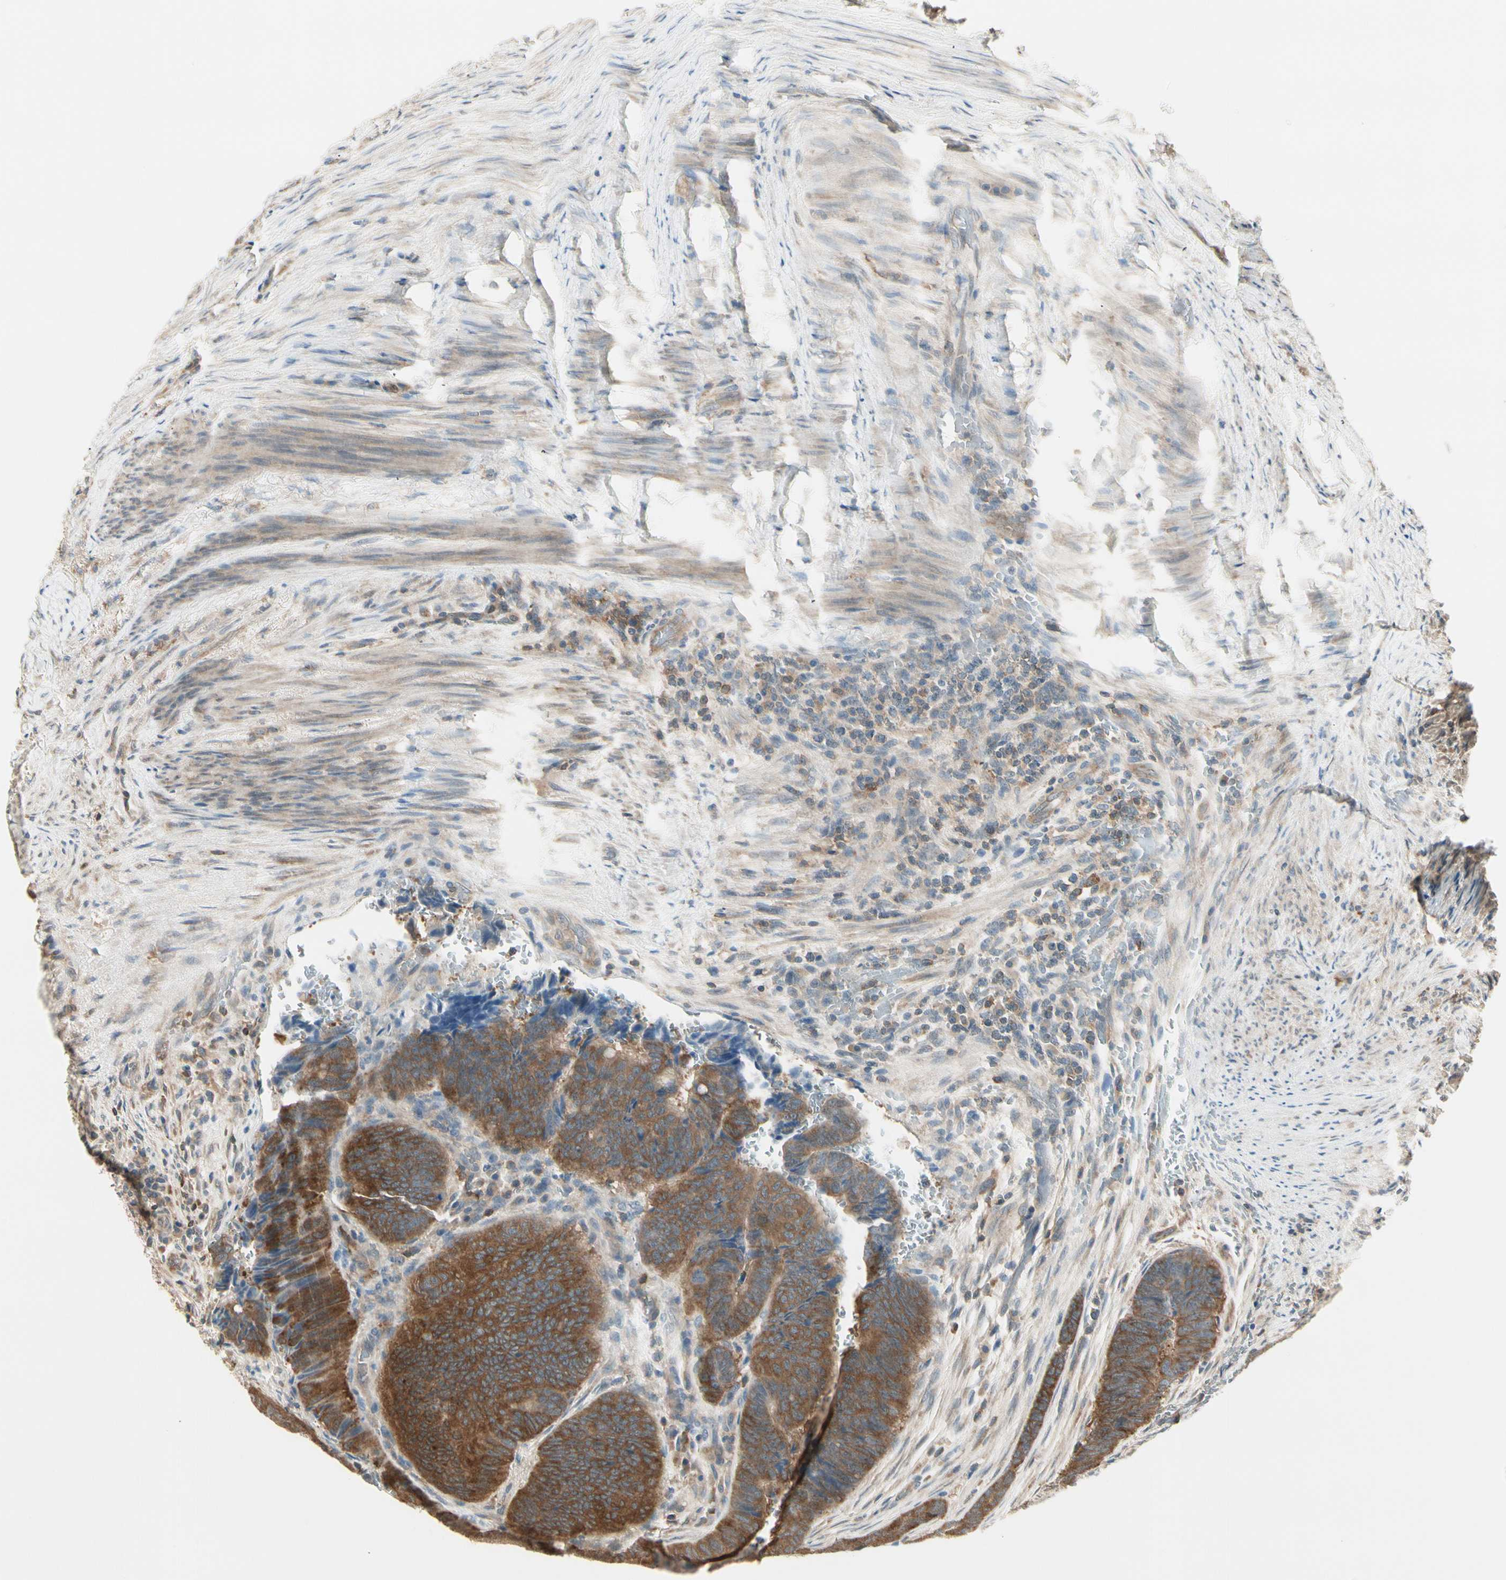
{"staining": {"intensity": "moderate", "quantity": ">75%", "location": "cytoplasmic/membranous"}, "tissue": "colorectal cancer", "cell_type": "Tumor cells", "image_type": "cancer", "snomed": [{"axis": "morphology", "description": "Normal tissue, NOS"}, {"axis": "morphology", "description": "Adenocarcinoma, NOS"}, {"axis": "topography", "description": "Rectum"}, {"axis": "topography", "description": "Peripheral nerve tissue"}], "caption": "Moderate cytoplasmic/membranous positivity for a protein is appreciated in approximately >75% of tumor cells of colorectal adenocarcinoma using immunohistochemistry.", "gene": "OXSR1", "patient": {"sex": "male", "age": 92}}